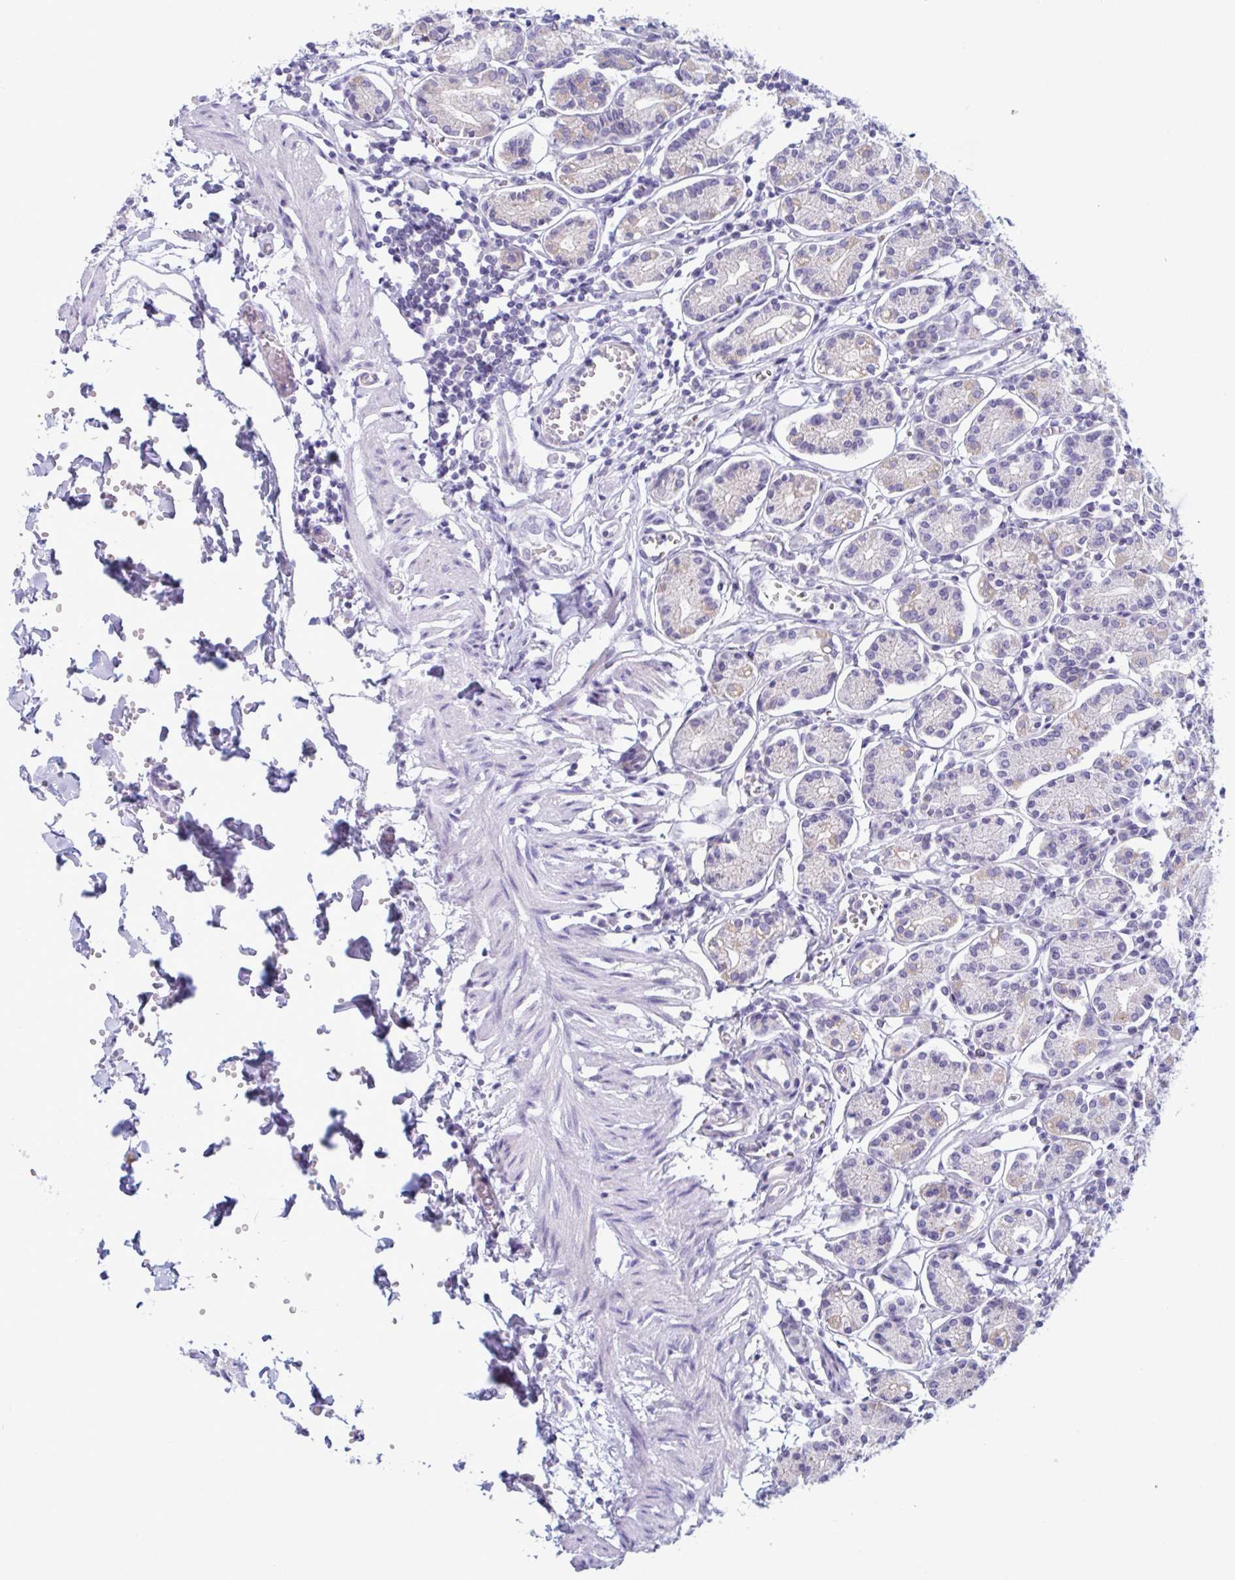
{"staining": {"intensity": "weak", "quantity": "<25%", "location": "cytoplasmic/membranous"}, "tissue": "stomach", "cell_type": "Glandular cells", "image_type": "normal", "snomed": [{"axis": "morphology", "description": "Normal tissue, NOS"}, {"axis": "topography", "description": "Stomach"}], "caption": "Protein analysis of unremarkable stomach shows no significant expression in glandular cells.", "gene": "NAA30", "patient": {"sex": "female", "age": 62}}